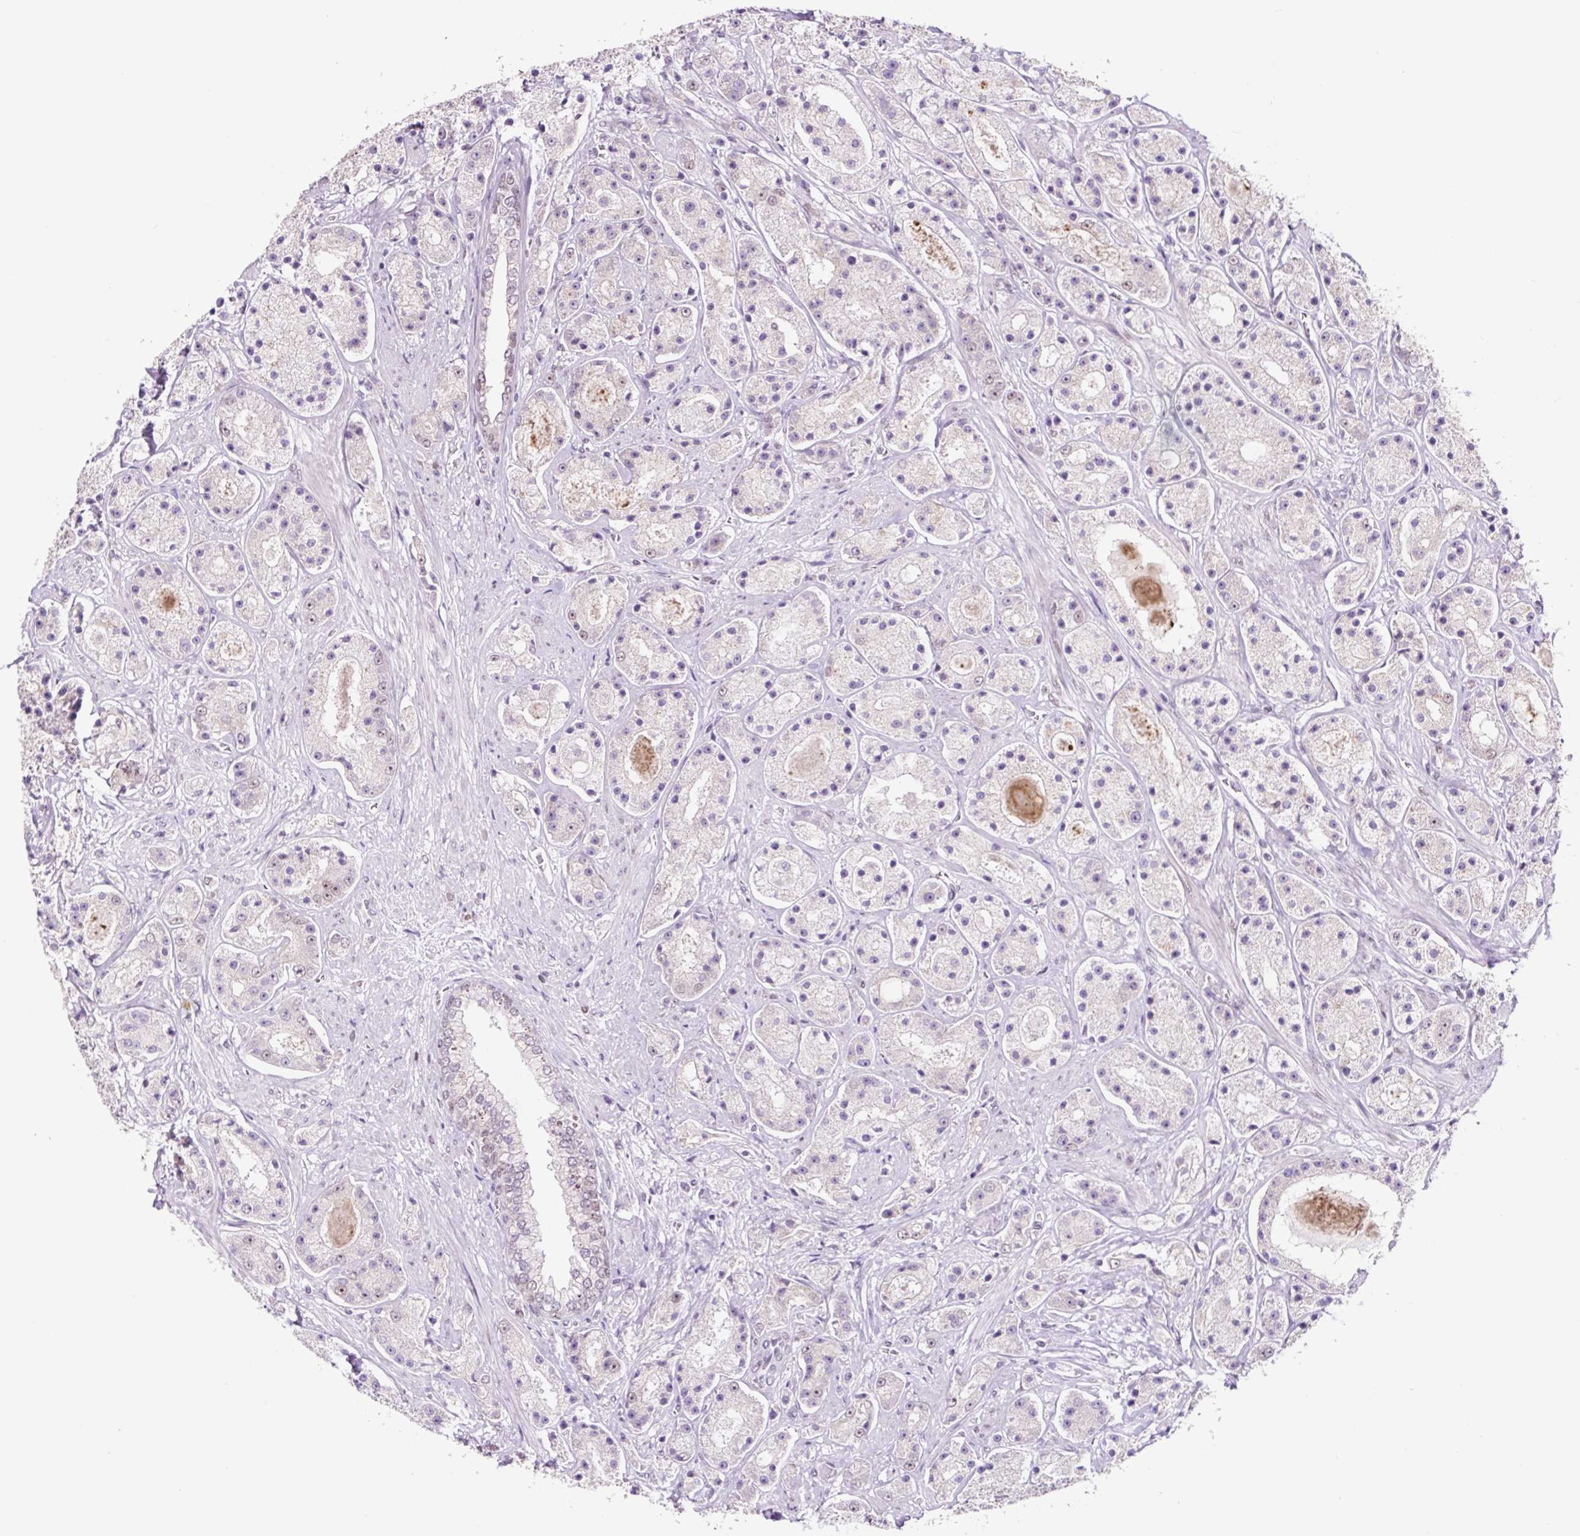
{"staining": {"intensity": "negative", "quantity": "none", "location": "none"}, "tissue": "prostate cancer", "cell_type": "Tumor cells", "image_type": "cancer", "snomed": [{"axis": "morphology", "description": "Adenocarcinoma, High grade"}, {"axis": "topography", "description": "Prostate"}], "caption": "Immunohistochemical staining of human high-grade adenocarcinoma (prostate) shows no significant staining in tumor cells.", "gene": "TAF1A", "patient": {"sex": "male", "age": 67}}